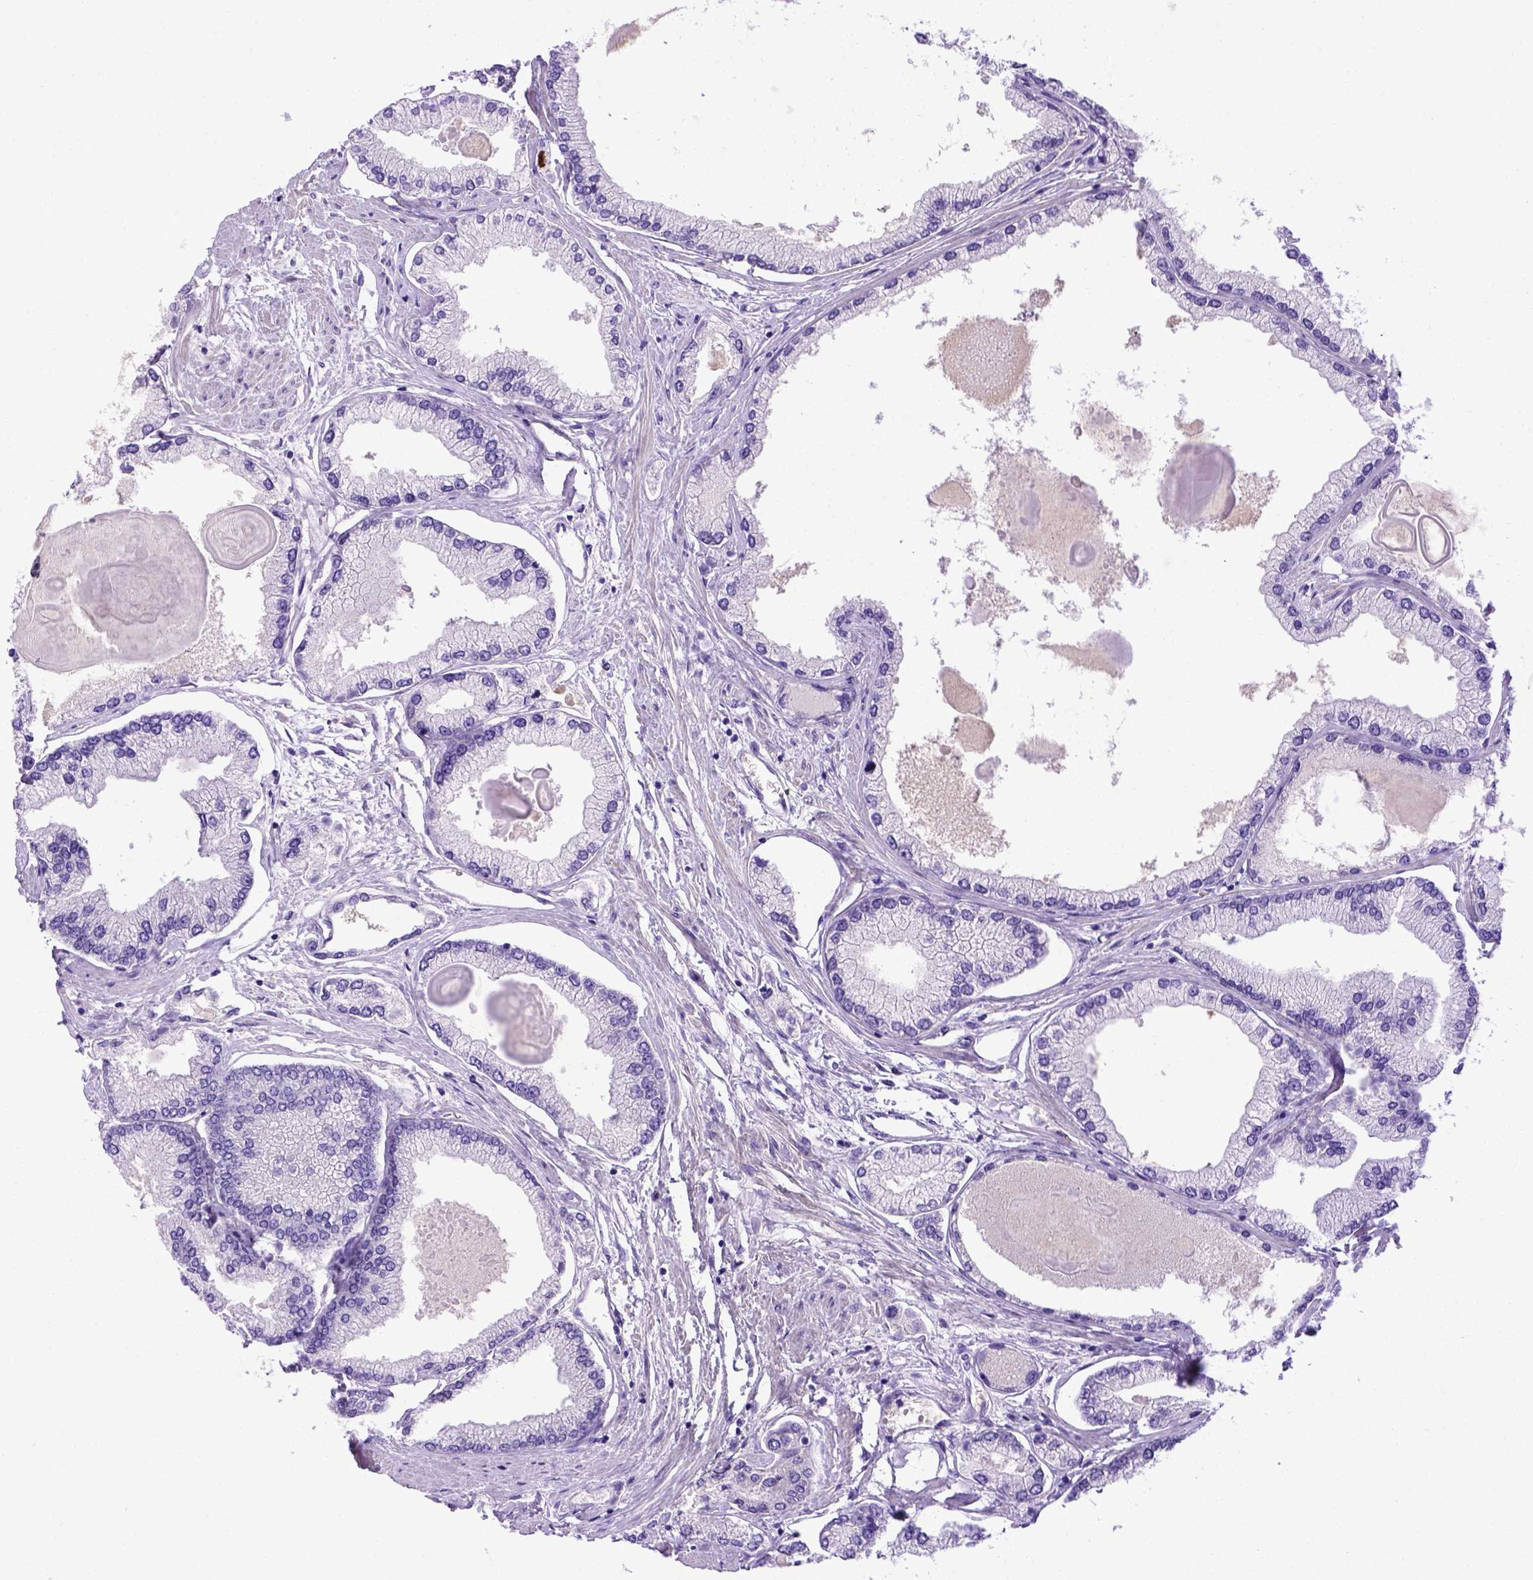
{"staining": {"intensity": "negative", "quantity": "none", "location": "none"}, "tissue": "prostate cancer", "cell_type": "Tumor cells", "image_type": "cancer", "snomed": [{"axis": "morphology", "description": "Adenocarcinoma, High grade"}, {"axis": "topography", "description": "Prostate"}], "caption": "The photomicrograph reveals no significant expression in tumor cells of high-grade adenocarcinoma (prostate).", "gene": "ADAM12", "patient": {"sex": "male", "age": 68}}